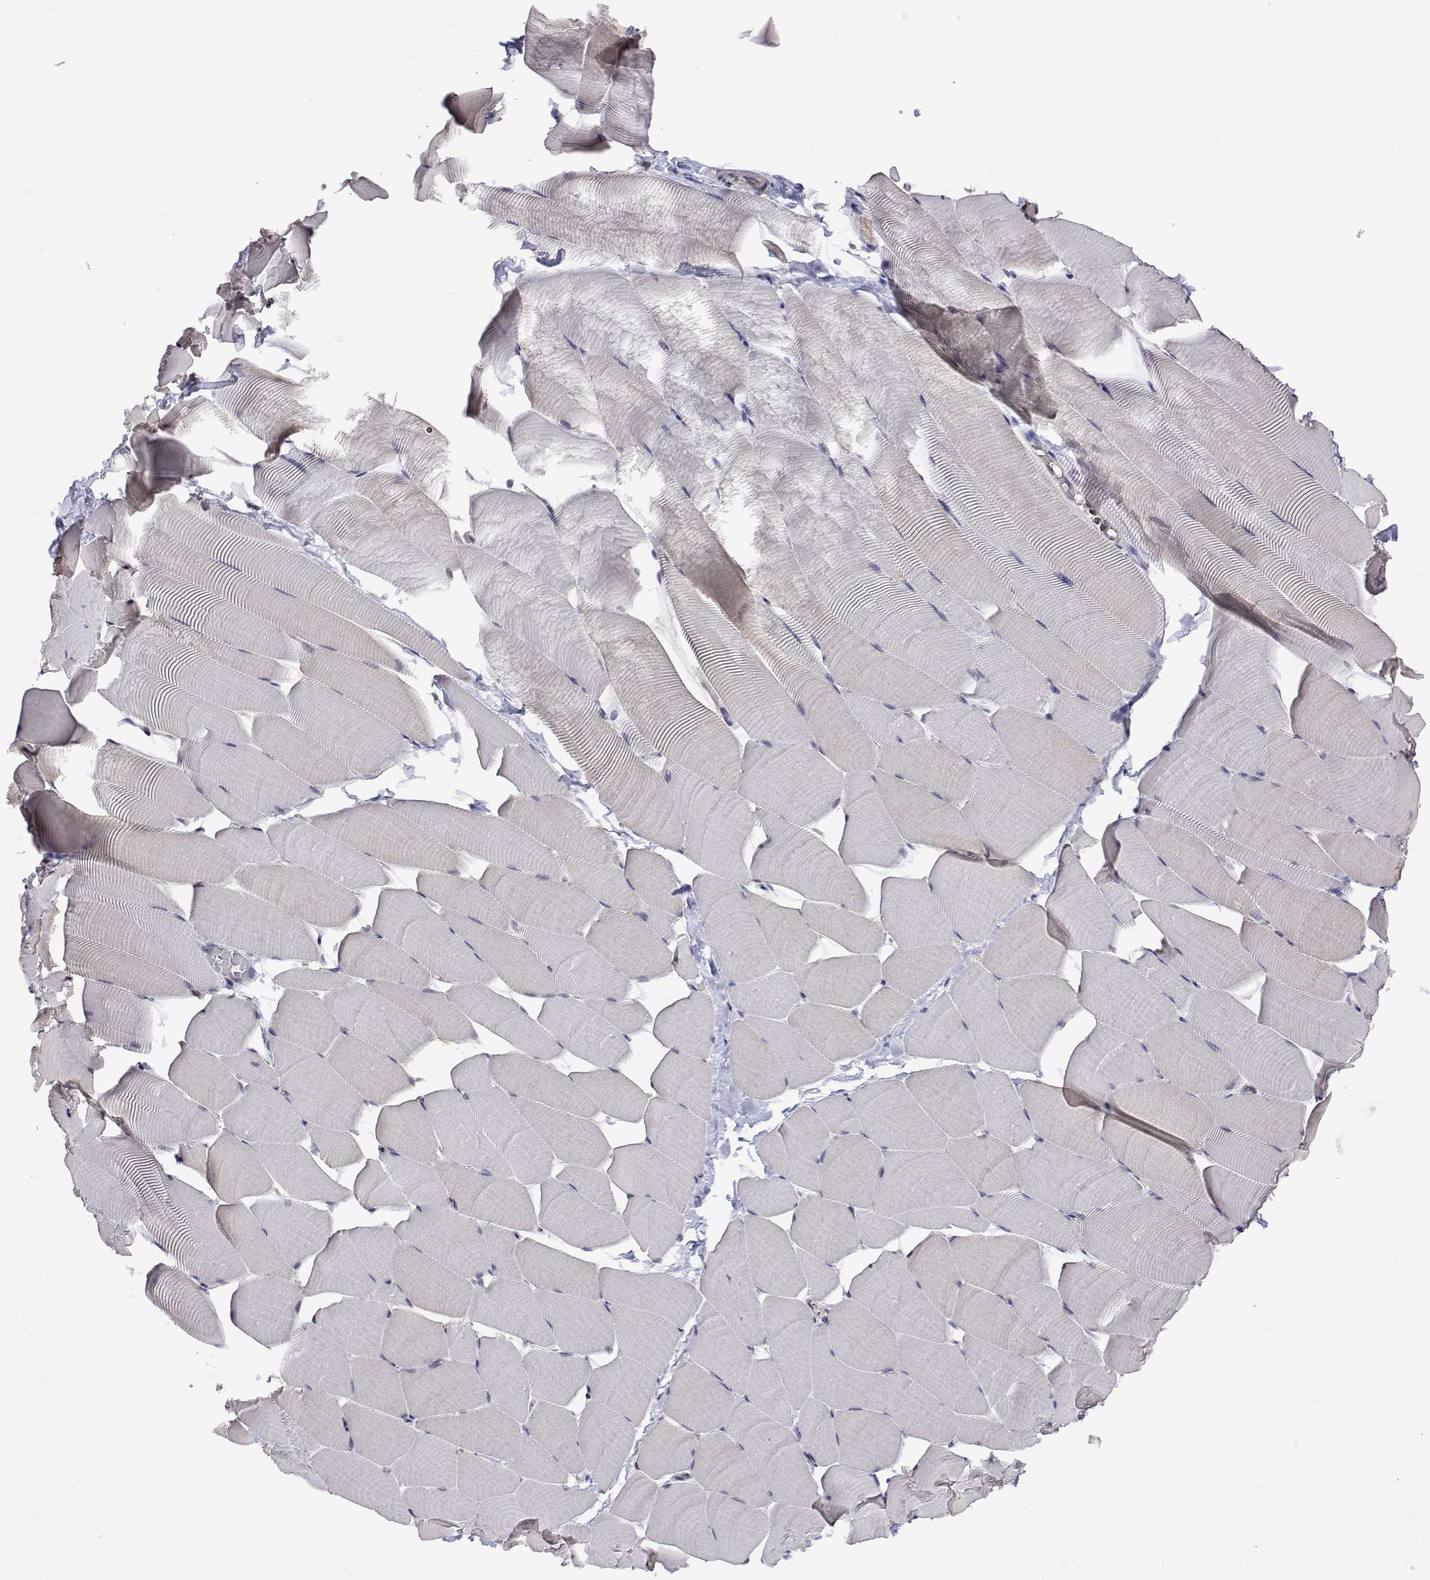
{"staining": {"intensity": "weak", "quantity": "<25%", "location": "none"}, "tissue": "skeletal muscle", "cell_type": "Myocytes", "image_type": "normal", "snomed": [{"axis": "morphology", "description": "Normal tissue, NOS"}, {"axis": "topography", "description": "Skeletal muscle"}], "caption": "A micrograph of skeletal muscle stained for a protein demonstrates no brown staining in myocytes. (DAB (3,3'-diaminobenzidine) immunohistochemistry visualized using brightfield microscopy, high magnification).", "gene": "NHP2", "patient": {"sex": "male", "age": 25}}